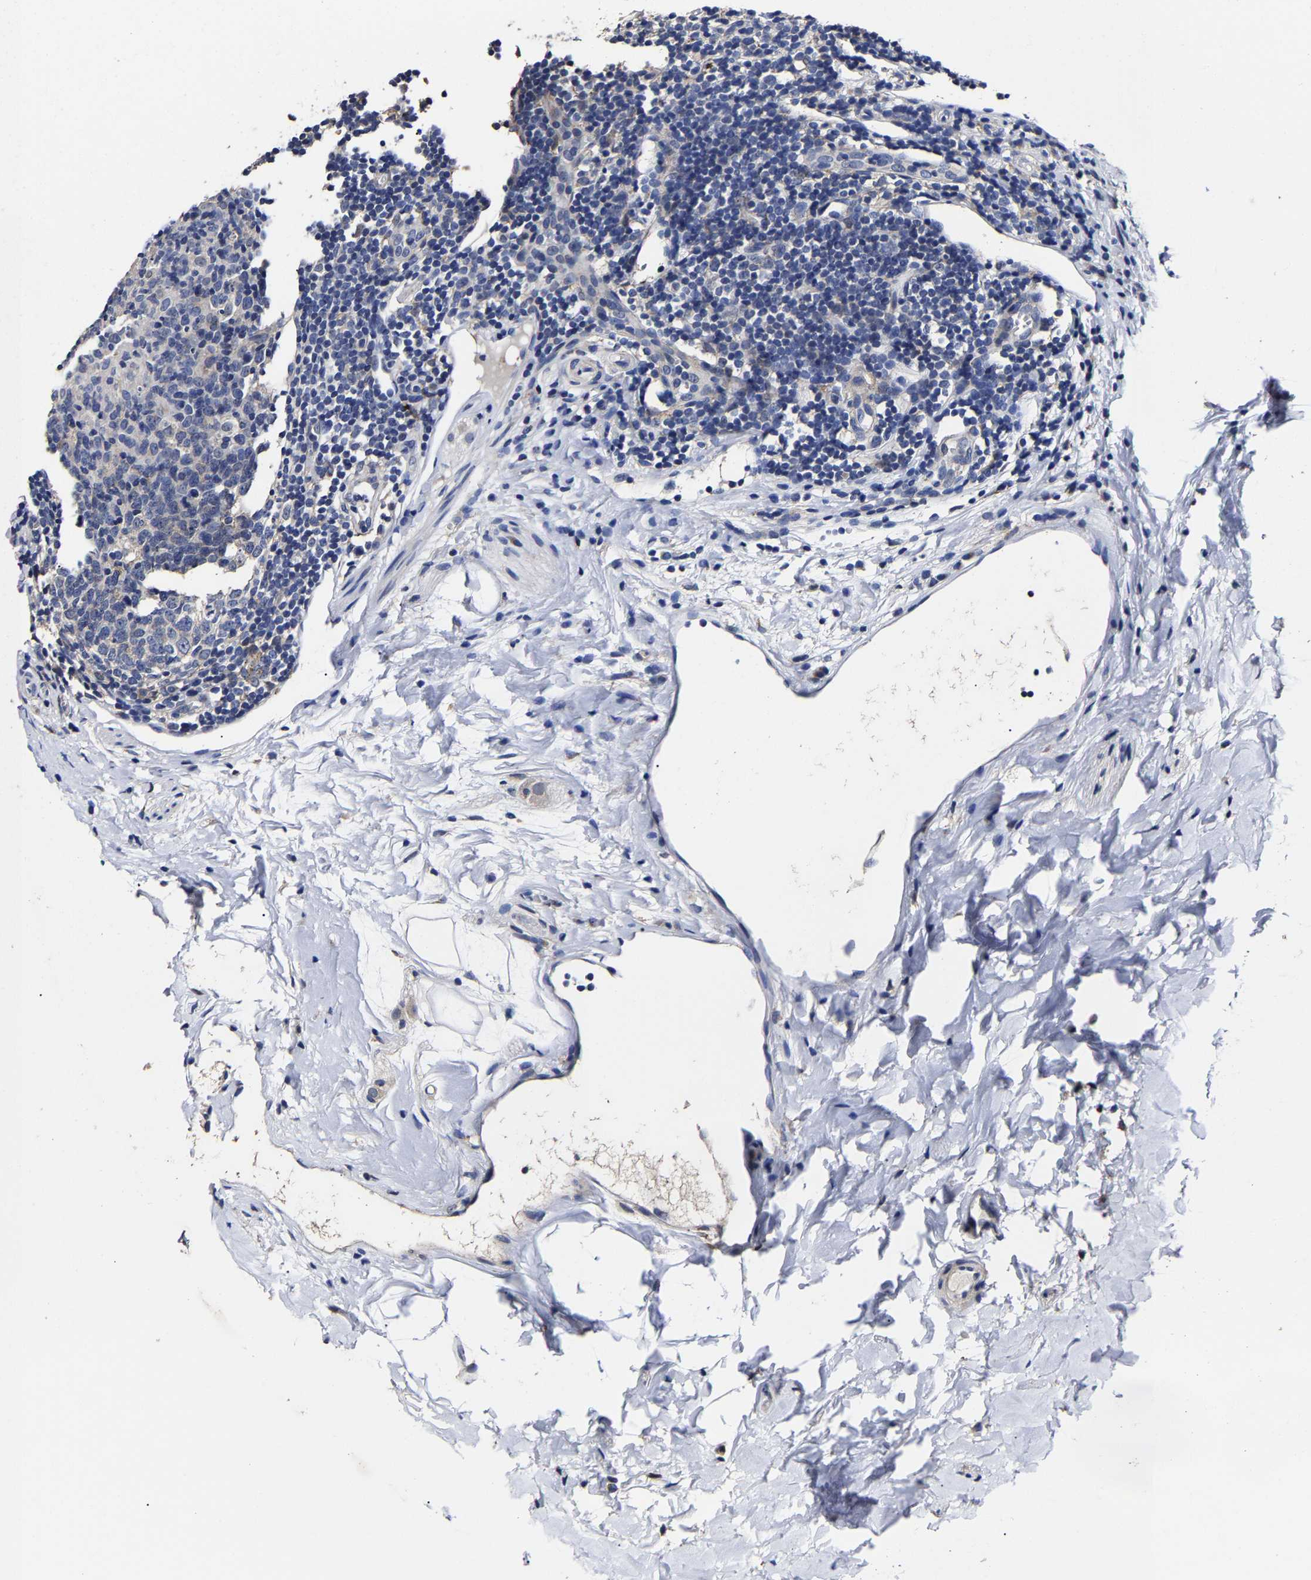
{"staining": {"intensity": "negative", "quantity": "none", "location": "none"}, "tissue": "appendix", "cell_type": "Glandular cells", "image_type": "normal", "snomed": [{"axis": "morphology", "description": "Normal tissue, NOS"}, {"axis": "topography", "description": "Appendix"}], "caption": "Immunohistochemistry (IHC) histopathology image of normal human appendix stained for a protein (brown), which demonstrates no positivity in glandular cells. Nuclei are stained in blue.", "gene": "AASS", "patient": {"sex": "female", "age": 20}}